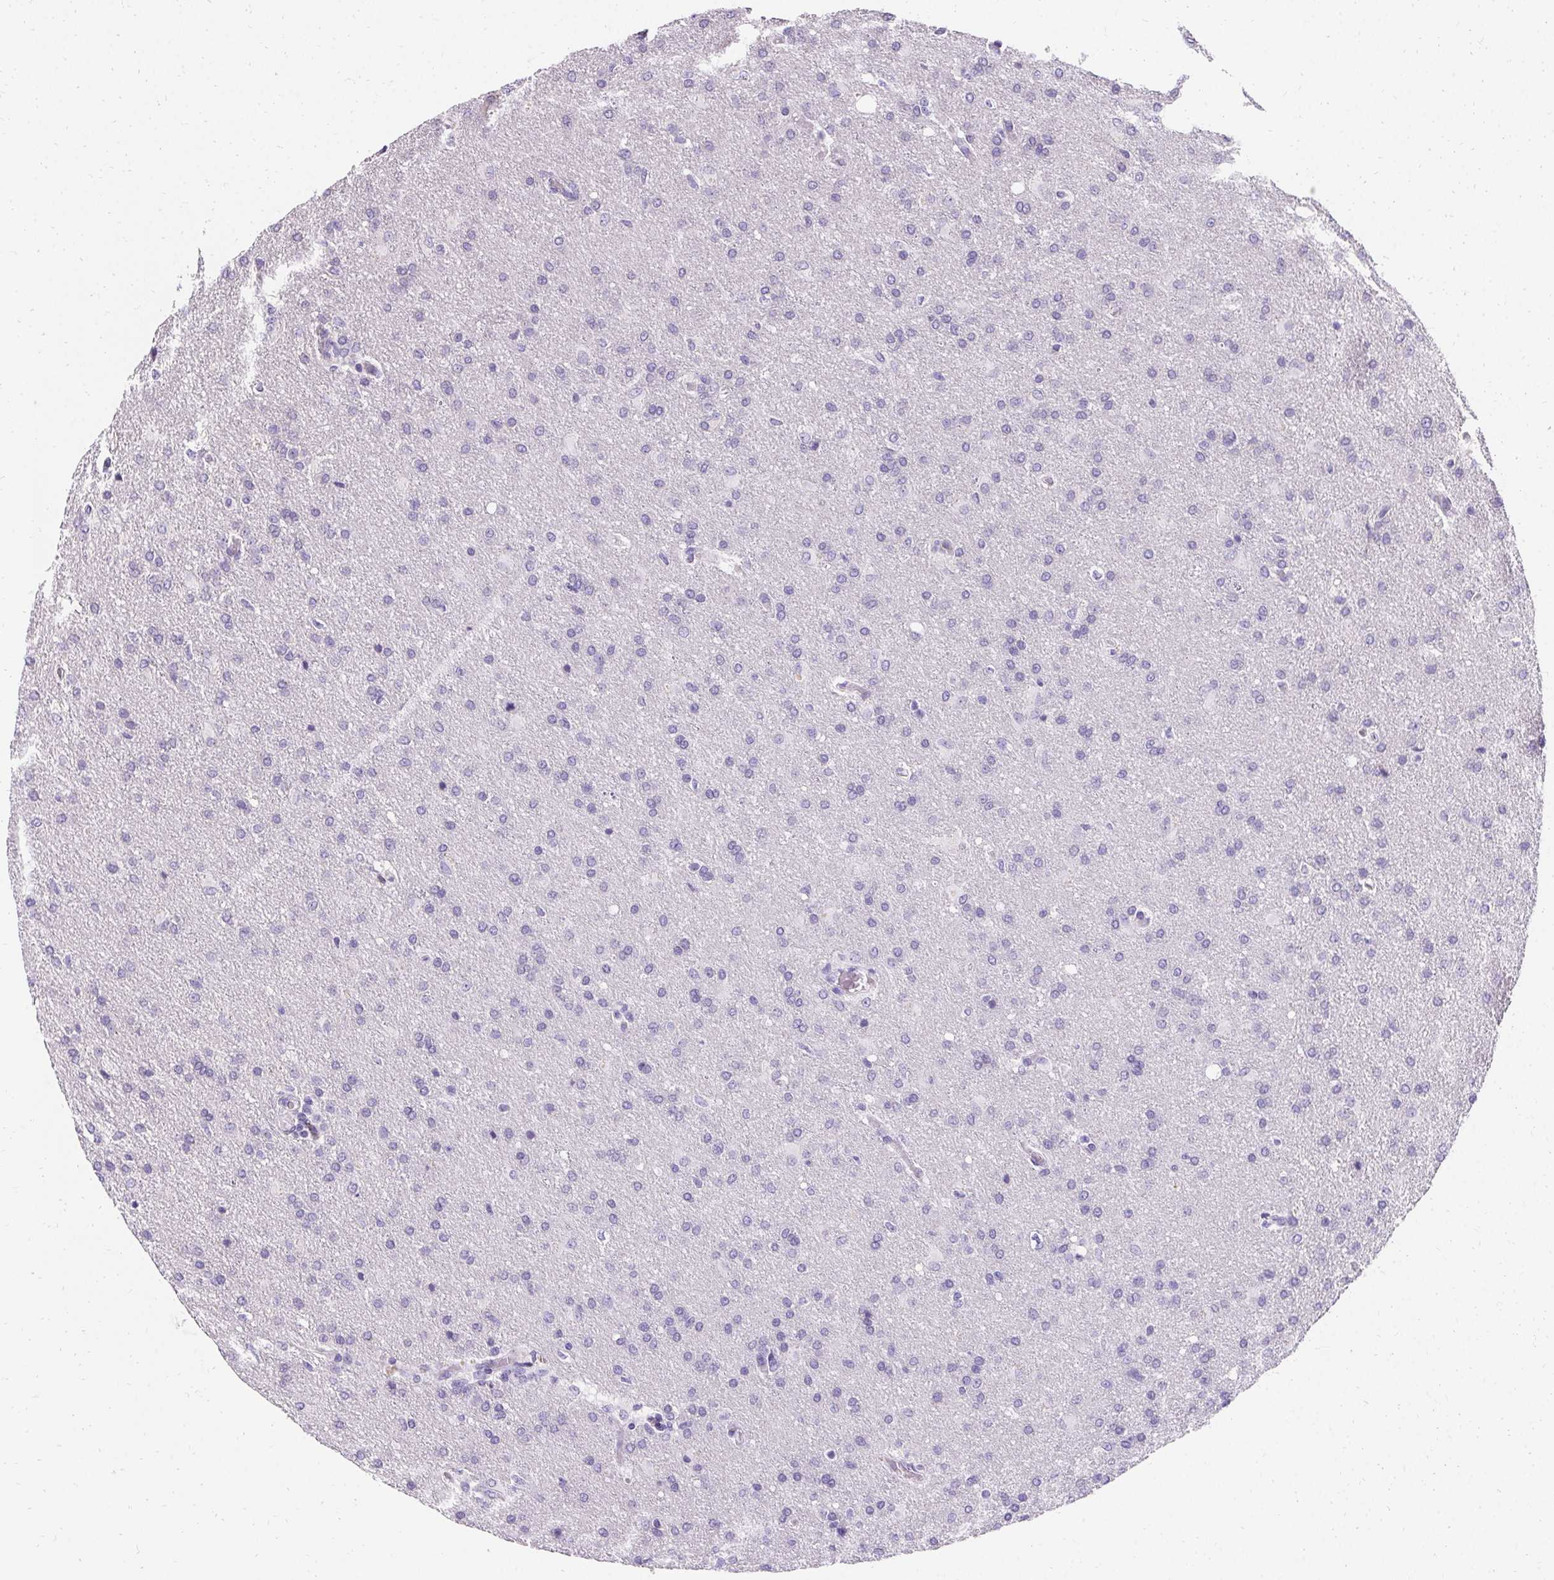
{"staining": {"intensity": "negative", "quantity": "none", "location": "none"}, "tissue": "glioma", "cell_type": "Tumor cells", "image_type": "cancer", "snomed": [{"axis": "morphology", "description": "Glioma, malignant, High grade"}, {"axis": "topography", "description": "Brain"}], "caption": "The IHC micrograph has no significant expression in tumor cells of malignant glioma (high-grade) tissue.", "gene": "ASGR2", "patient": {"sex": "male", "age": 68}}